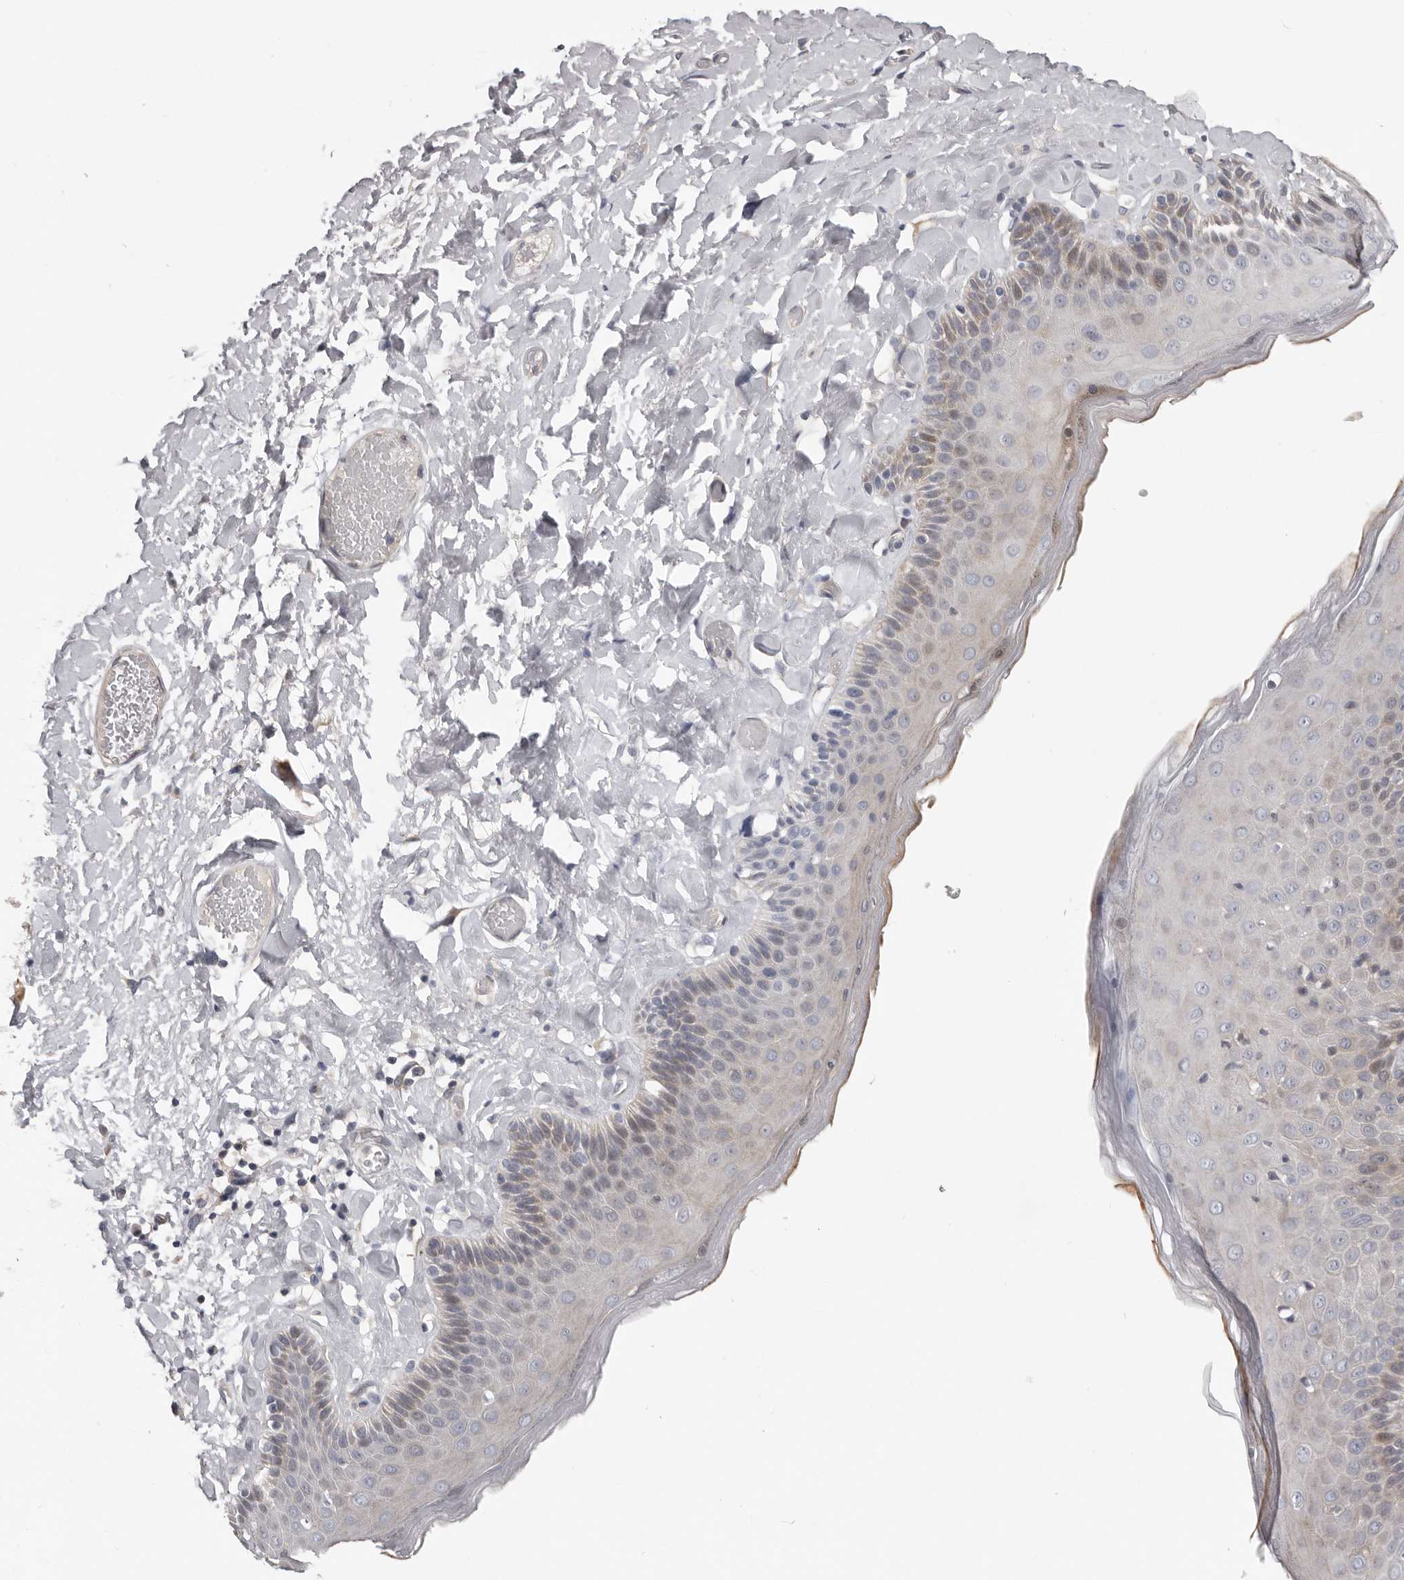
{"staining": {"intensity": "moderate", "quantity": "<25%", "location": "cytoplasmic/membranous"}, "tissue": "skin", "cell_type": "Epidermal cells", "image_type": "normal", "snomed": [{"axis": "morphology", "description": "Normal tissue, NOS"}, {"axis": "topography", "description": "Anal"}], "caption": "IHC photomicrograph of benign human skin stained for a protein (brown), which demonstrates low levels of moderate cytoplasmic/membranous staining in about <25% of epidermal cells.", "gene": "RNF217", "patient": {"sex": "male", "age": 69}}